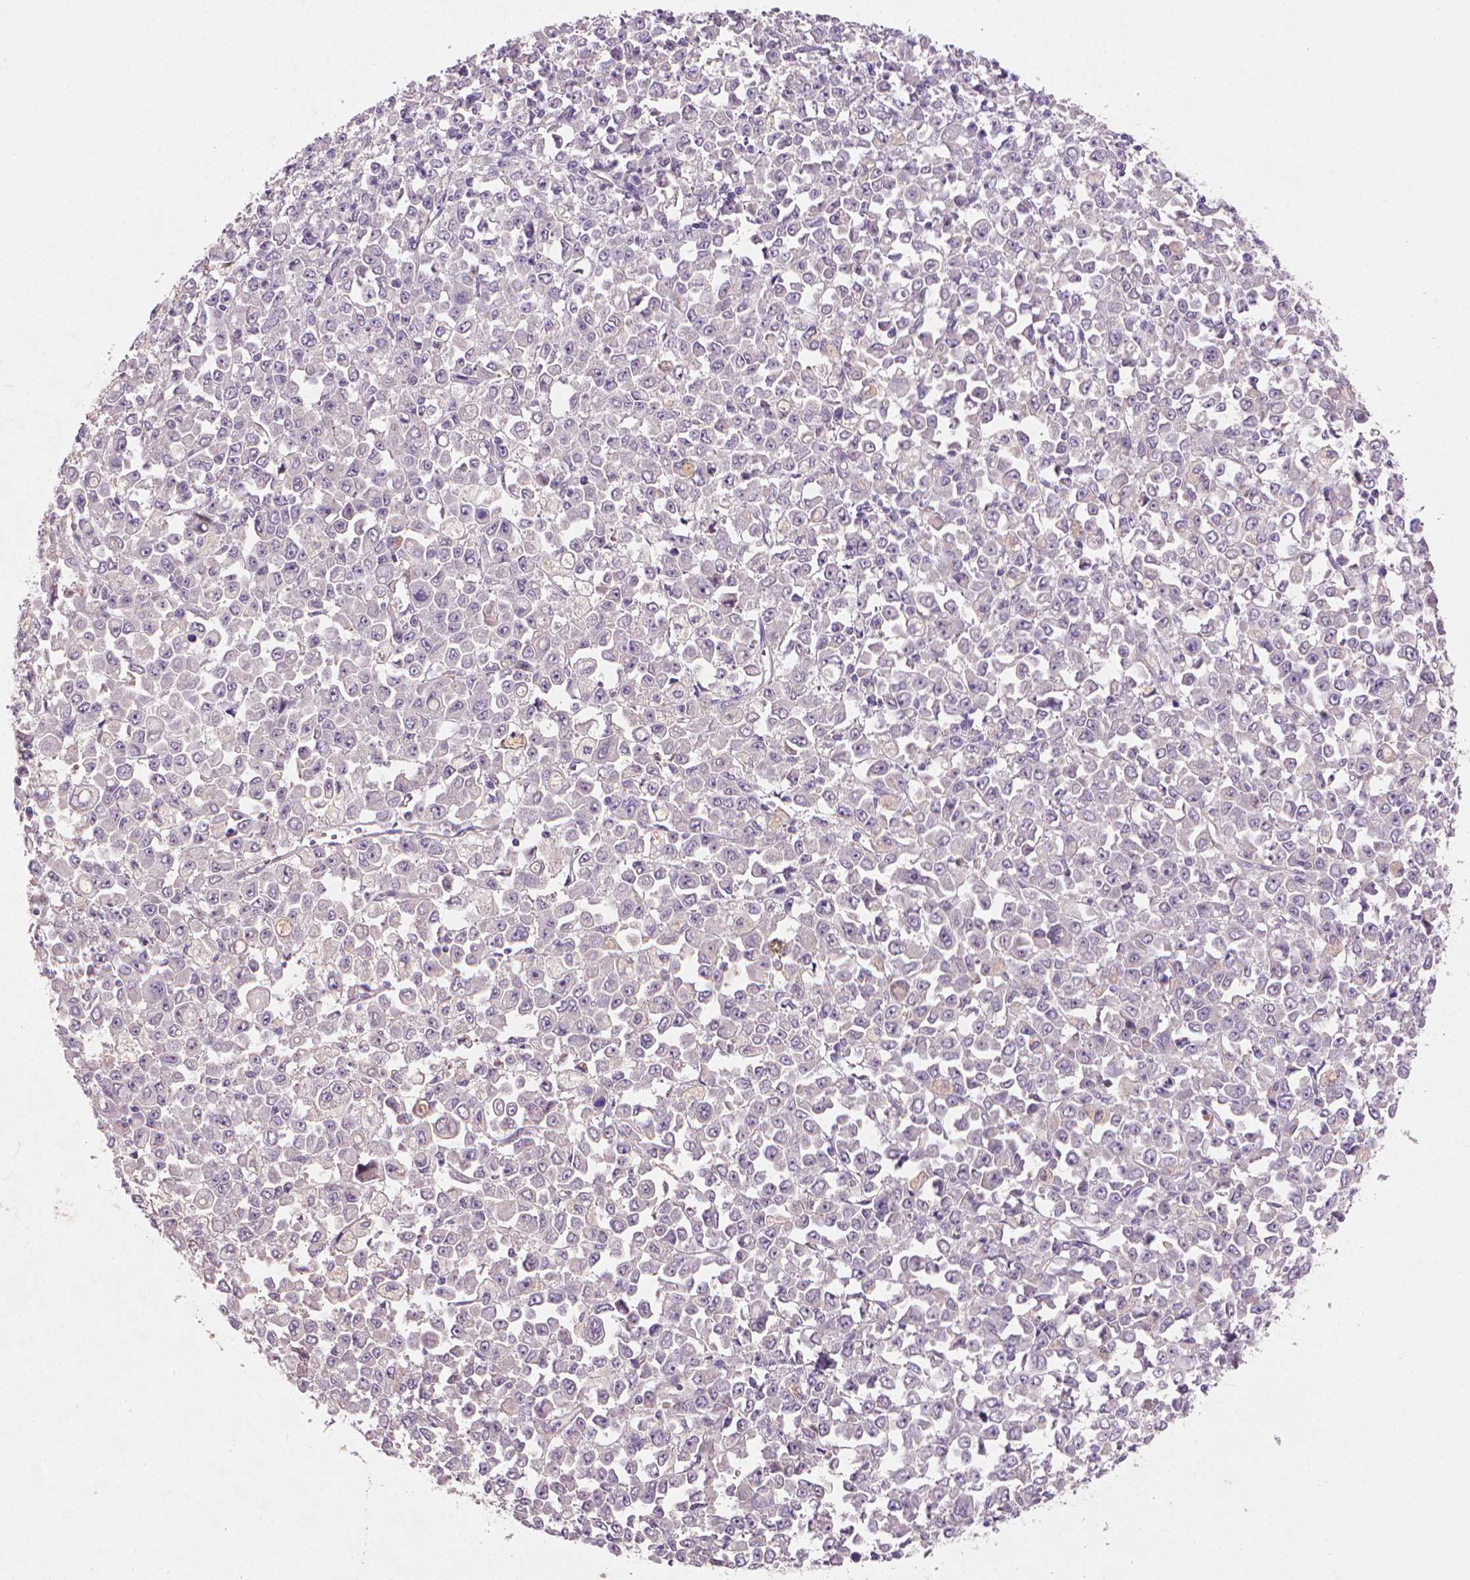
{"staining": {"intensity": "negative", "quantity": "none", "location": "none"}, "tissue": "stomach cancer", "cell_type": "Tumor cells", "image_type": "cancer", "snomed": [{"axis": "morphology", "description": "Adenocarcinoma, NOS"}, {"axis": "topography", "description": "Stomach, upper"}], "caption": "An immunohistochemistry (IHC) micrograph of stomach adenocarcinoma is shown. There is no staining in tumor cells of stomach adenocarcinoma.", "gene": "AMMECR1", "patient": {"sex": "male", "age": 70}}